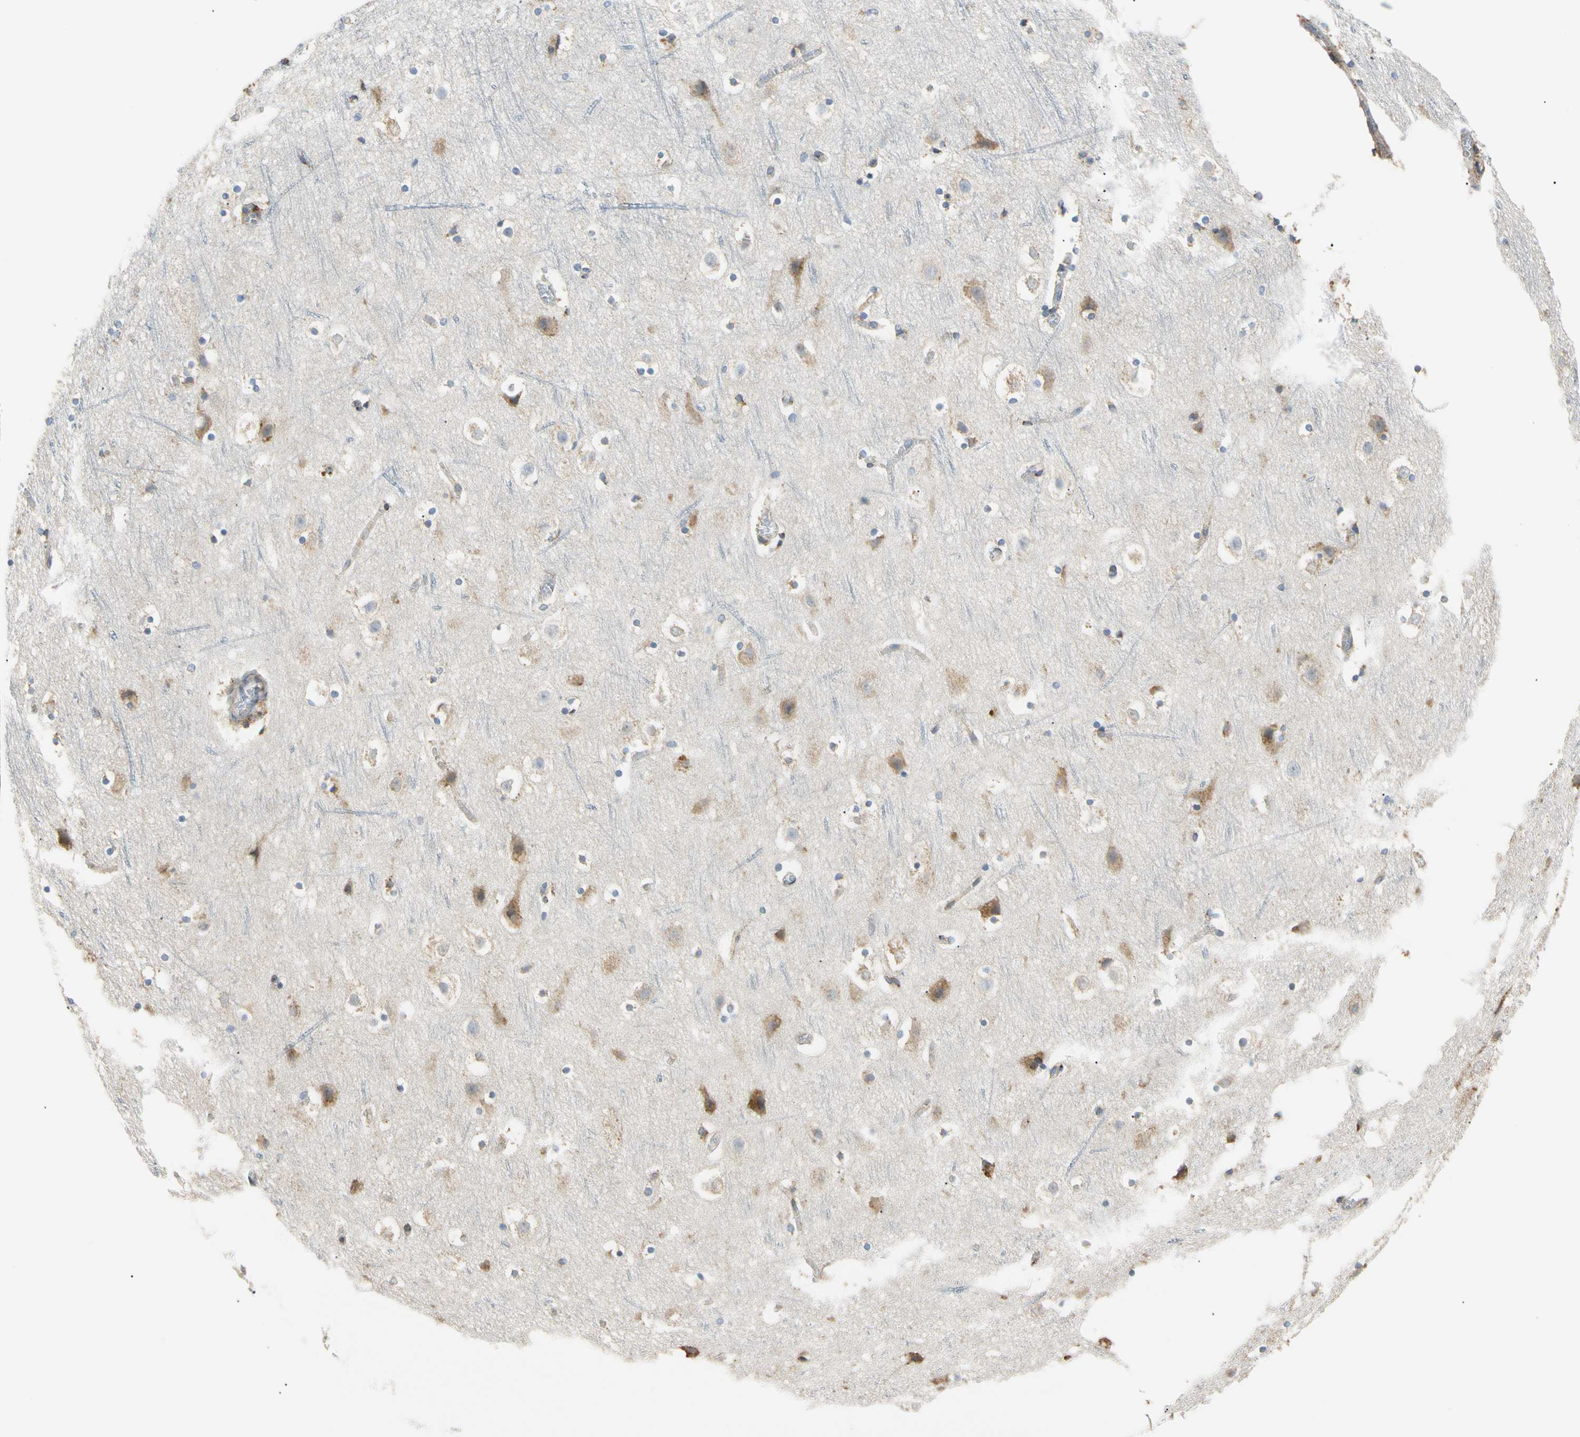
{"staining": {"intensity": "weak", "quantity": ">75%", "location": "cytoplasmic/membranous"}, "tissue": "cerebral cortex", "cell_type": "Endothelial cells", "image_type": "normal", "snomed": [{"axis": "morphology", "description": "Normal tissue, NOS"}, {"axis": "topography", "description": "Cerebral cortex"}], "caption": "DAB (3,3'-diaminobenzidine) immunohistochemical staining of unremarkable human cerebral cortex displays weak cytoplasmic/membranous protein expression in about >75% of endothelial cells. (DAB (3,3'-diaminobenzidine) IHC, brown staining for protein, blue staining for nuclei).", "gene": "PLGRKT", "patient": {"sex": "male", "age": 45}}